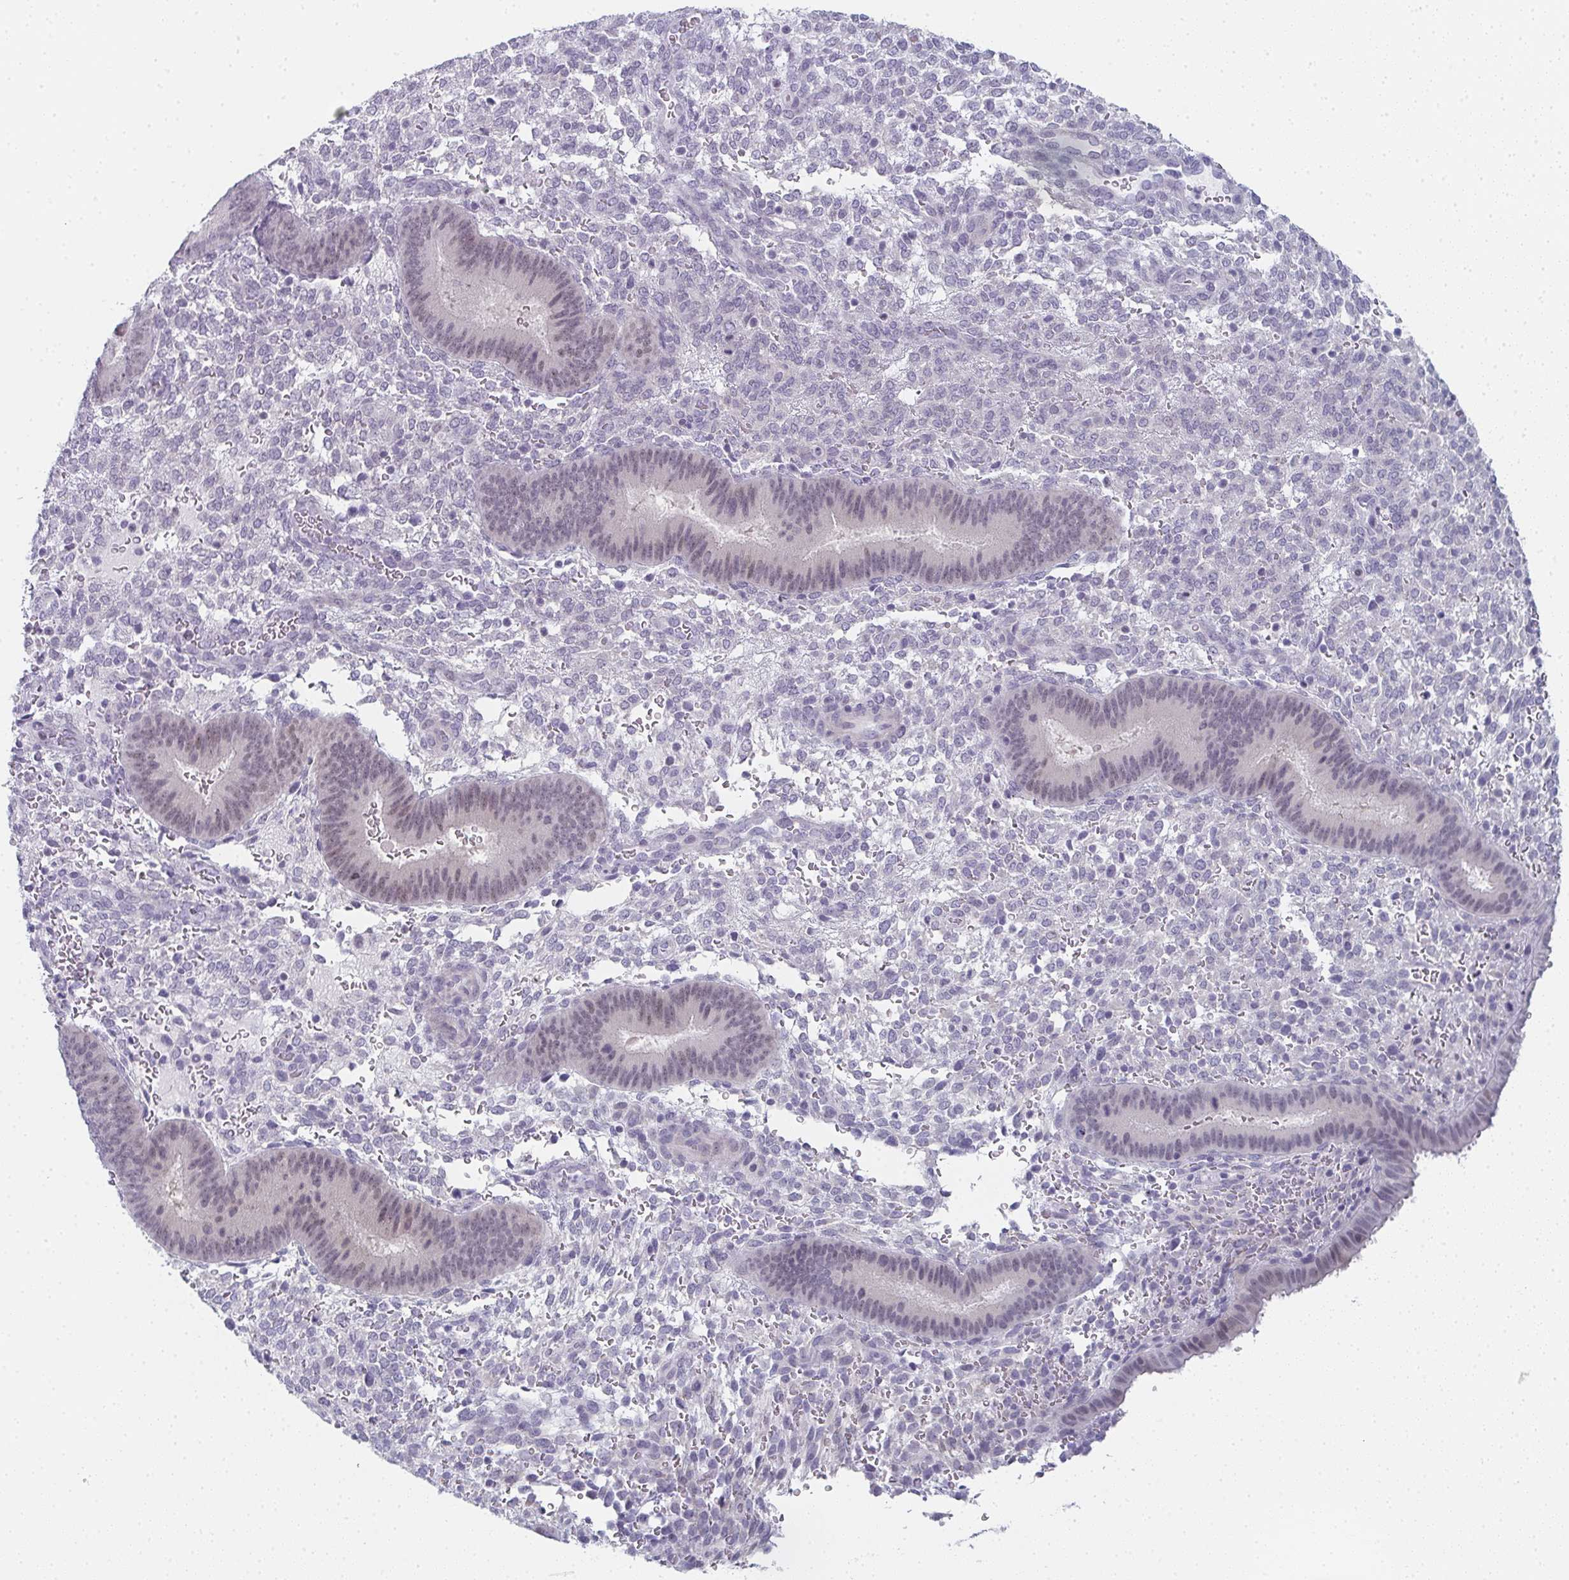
{"staining": {"intensity": "negative", "quantity": "none", "location": "none"}, "tissue": "endometrium", "cell_type": "Cells in endometrial stroma", "image_type": "normal", "snomed": [{"axis": "morphology", "description": "Normal tissue, NOS"}, {"axis": "topography", "description": "Endometrium"}], "caption": "This is a histopathology image of immunohistochemistry (IHC) staining of unremarkable endometrium, which shows no expression in cells in endometrial stroma.", "gene": "PYCR3", "patient": {"sex": "female", "age": 39}}